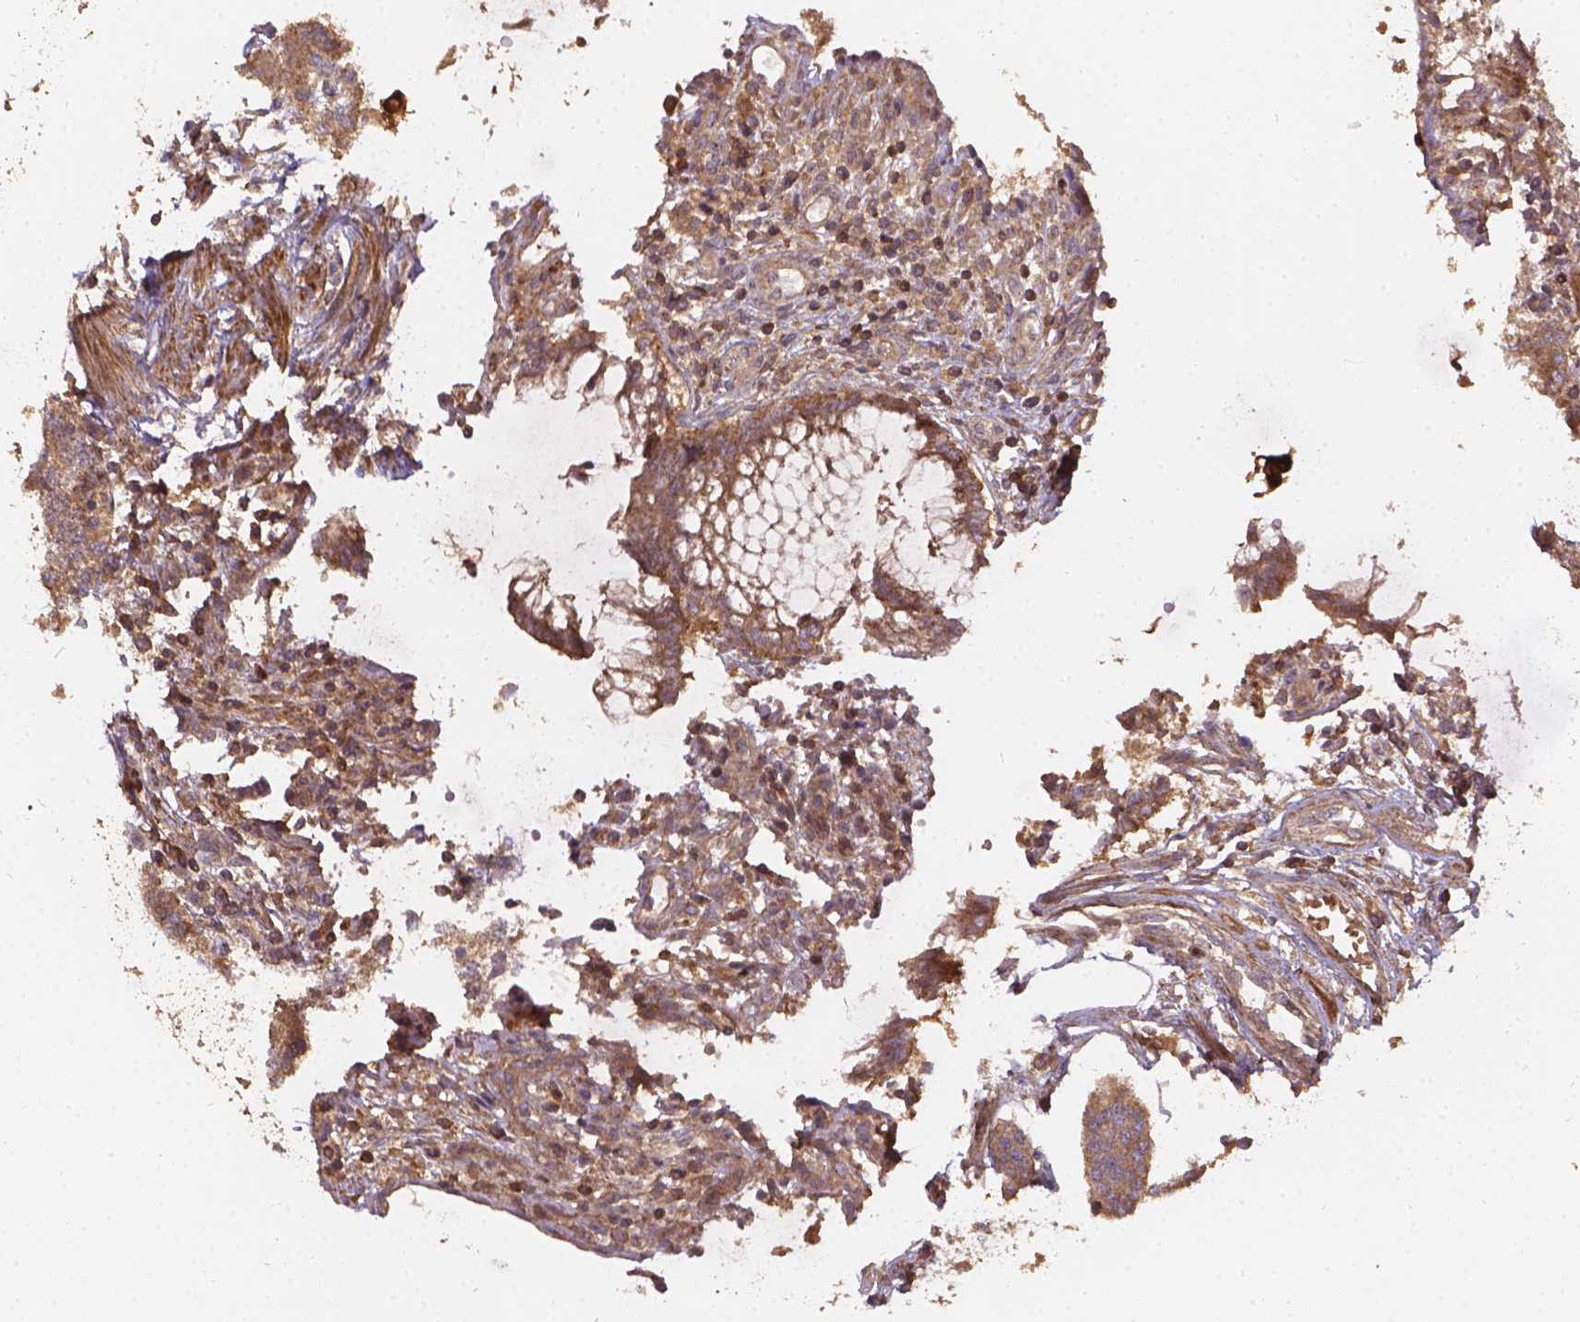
{"staining": {"intensity": "moderate", "quantity": ">75%", "location": "cytoplasmic/membranous"}, "tissue": "carcinoid", "cell_type": "Tumor cells", "image_type": "cancer", "snomed": [{"axis": "morphology", "description": "Carcinoid, malignant, NOS"}, {"axis": "topography", "description": "Small intestine"}], "caption": "Human carcinoid (malignant) stained with a protein marker reveals moderate staining in tumor cells.", "gene": "XPR1", "patient": {"sex": "female", "age": 65}}